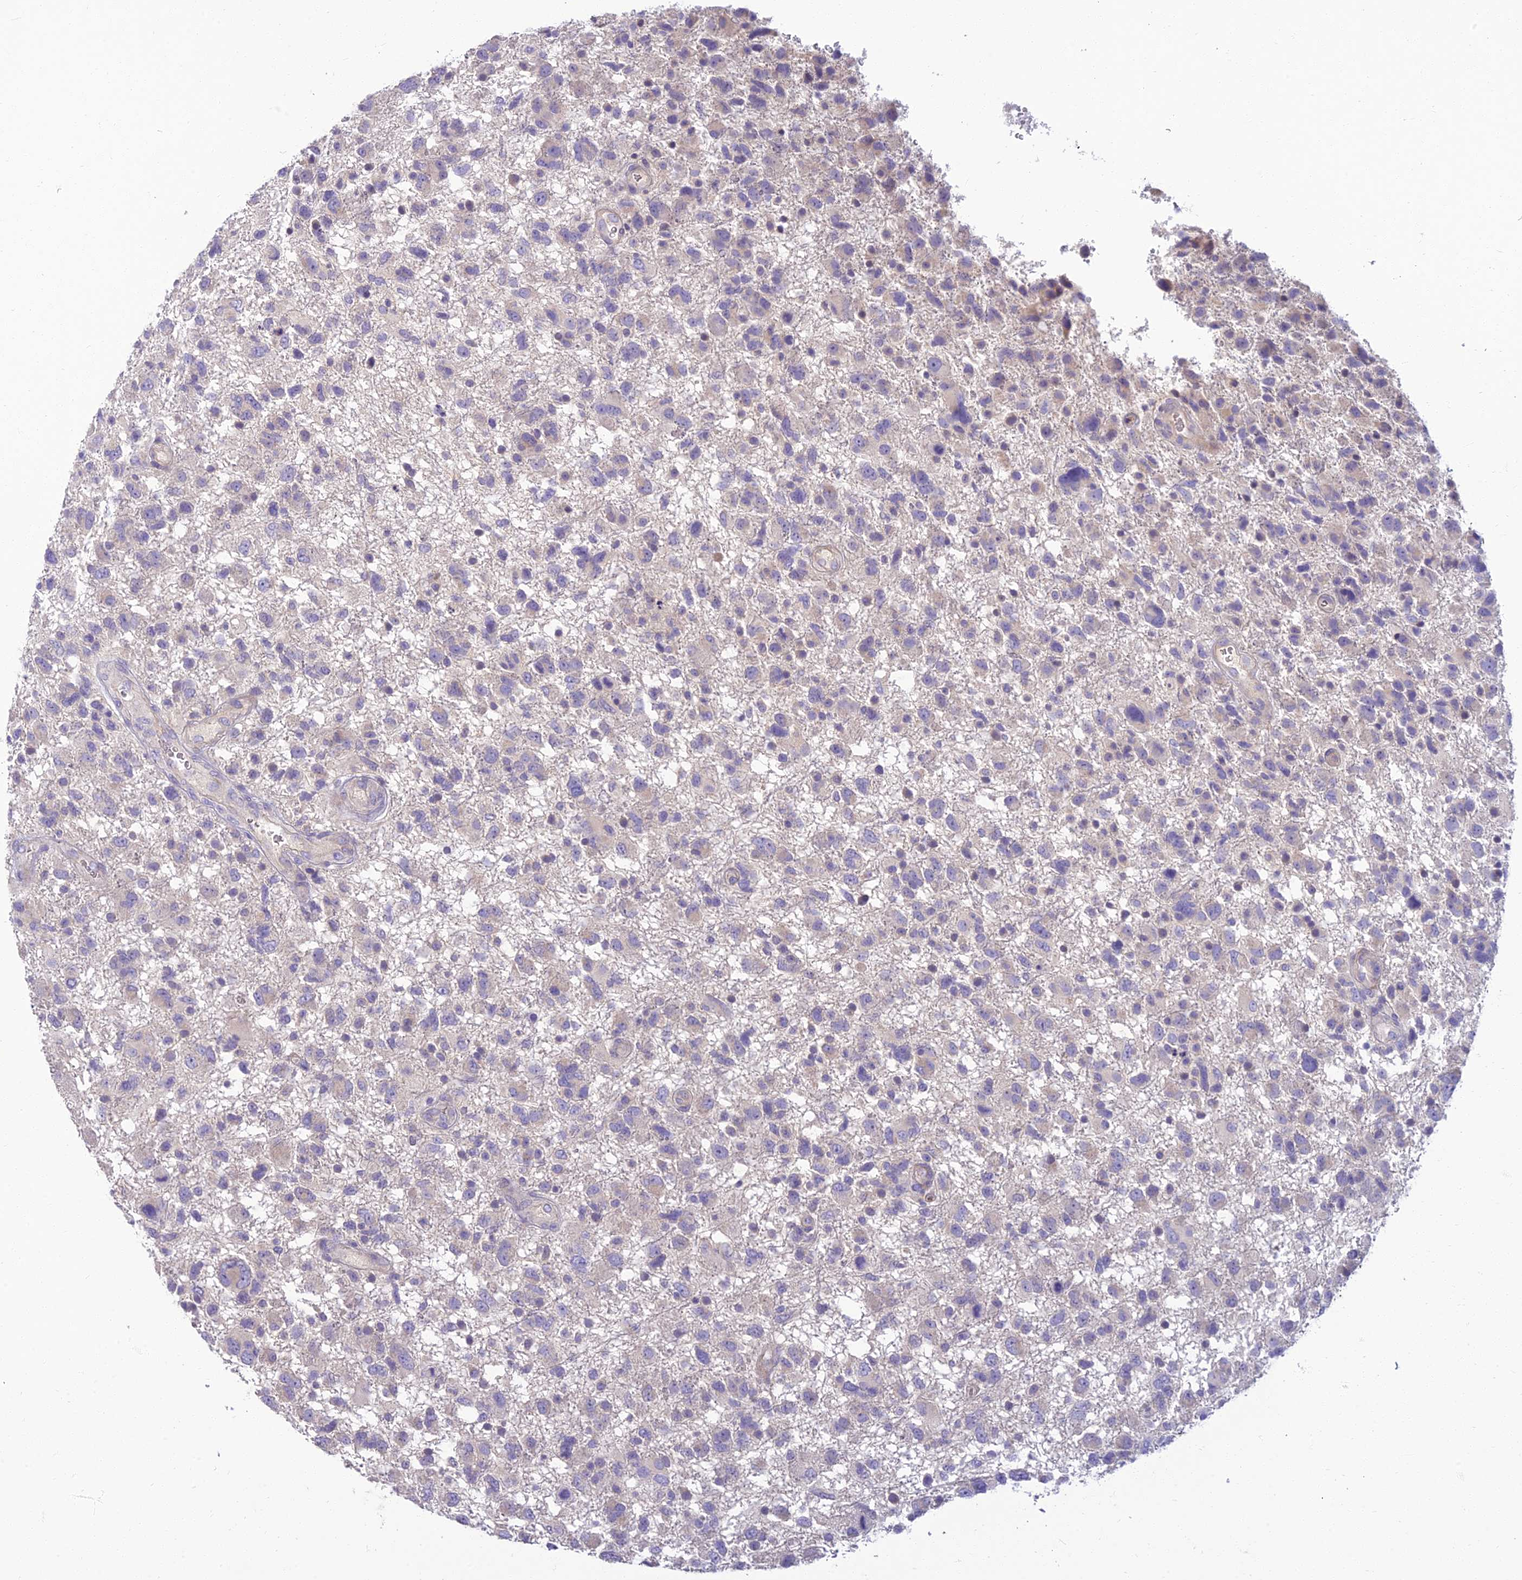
{"staining": {"intensity": "negative", "quantity": "none", "location": "none"}, "tissue": "glioma", "cell_type": "Tumor cells", "image_type": "cancer", "snomed": [{"axis": "morphology", "description": "Glioma, malignant, High grade"}, {"axis": "topography", "description": "Brain"}], "caption": "Immunohistochemical staining of human malignant glioma (high-grade) shows no significant staining in tumor cells.", "gene": "CLIP4", "patient": {"sex": "male", "age": 61}}